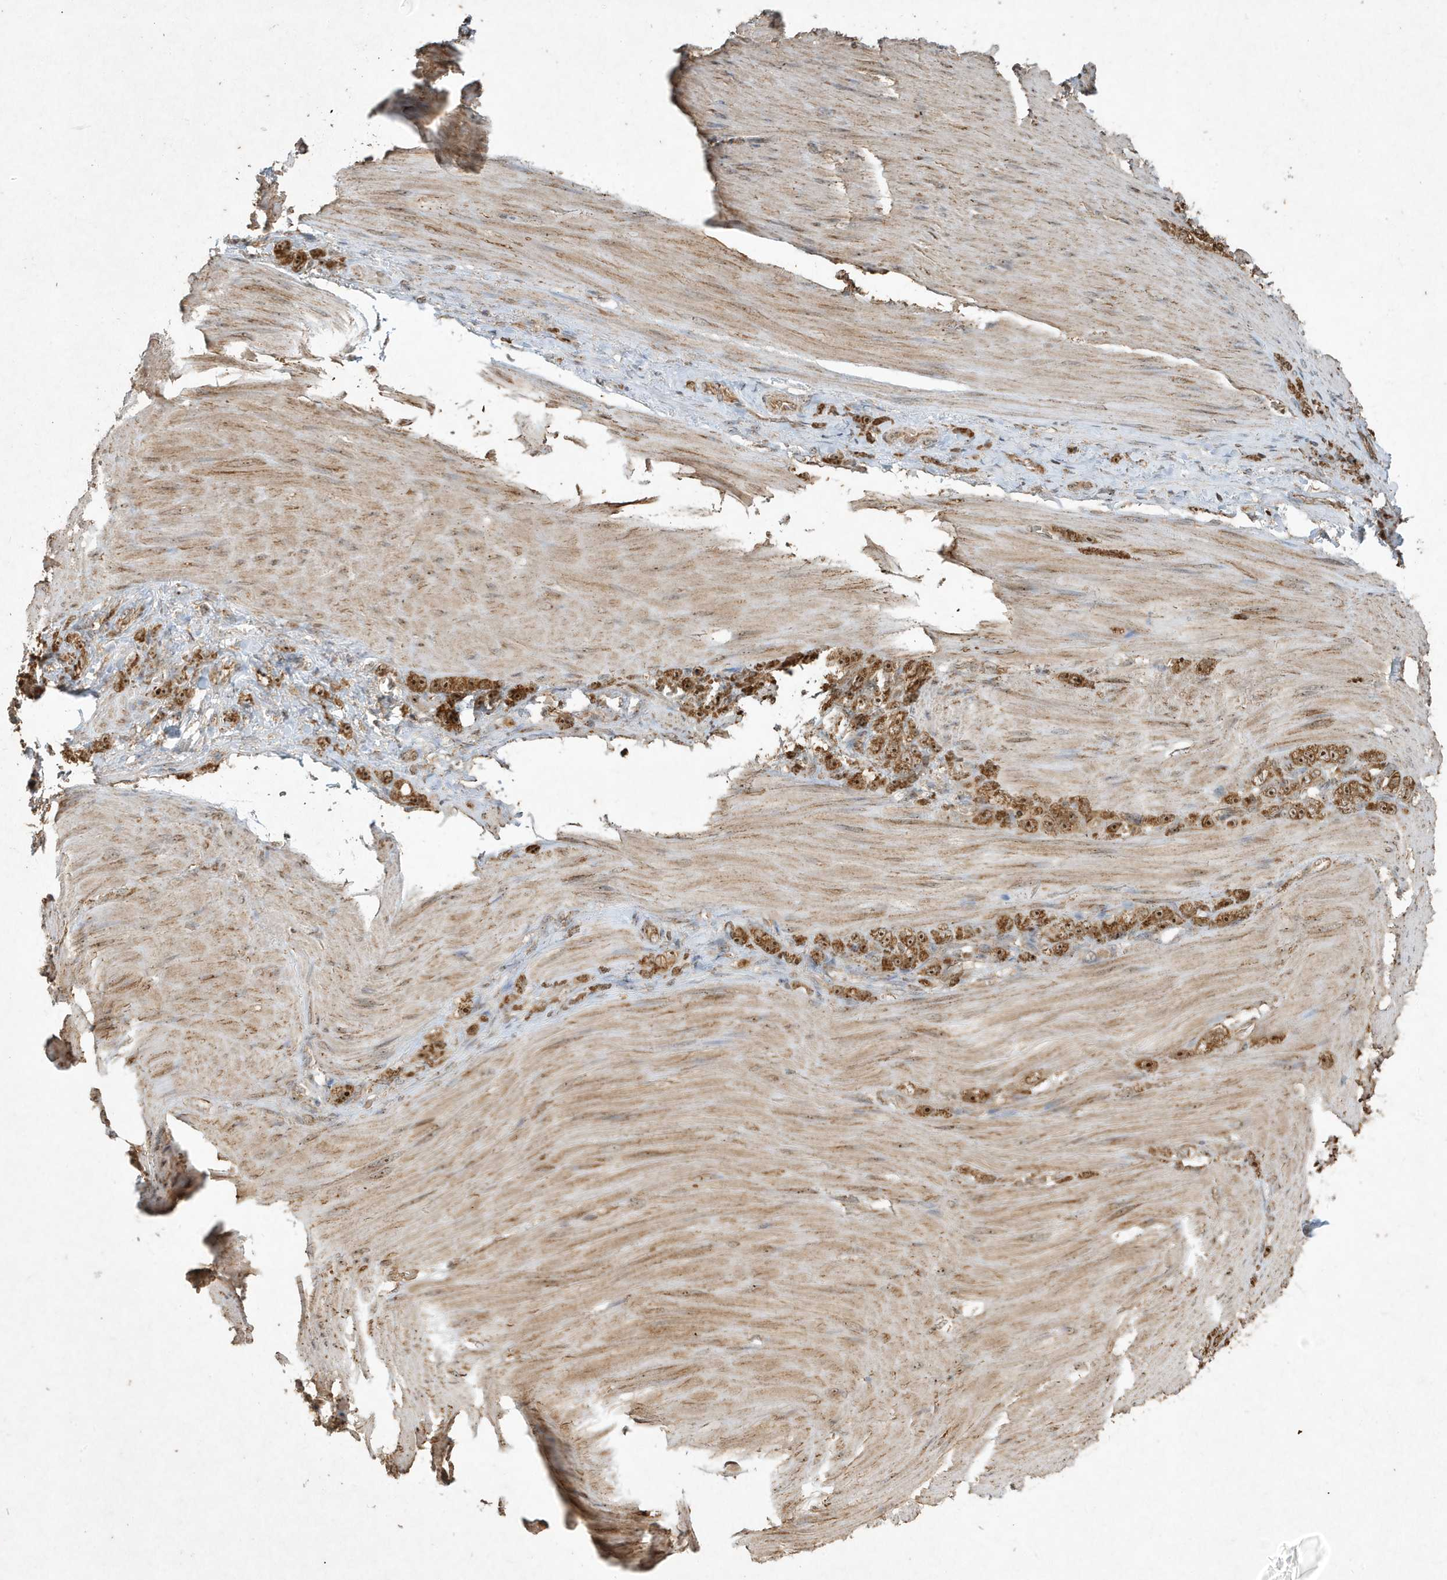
{"staining": {"intensity": "strong", "quantity": ">75%", "location": "cytoplasmic/membranous,nuclear"}, "tissue": "stomach cancer", "cell_type": "Tumor cells", "image_type": "cancer", "snomed": [{"axis": "morphology", "description": "Normal tissue, NOS"}, {"axis": "morphology", "description": "Adenocarcinoma, NOS"}, {"axis": "topography", "description": "Stomach"}], "caption": "Brown immunohistochemical staining in stomach adenocarcinoma reveals strong cytoplasmic/membranous and nuclear positivity in approximately >75% of tumor cells.", "gene": "ABCB9", "patient": {"sex": "male", "age": 82}}